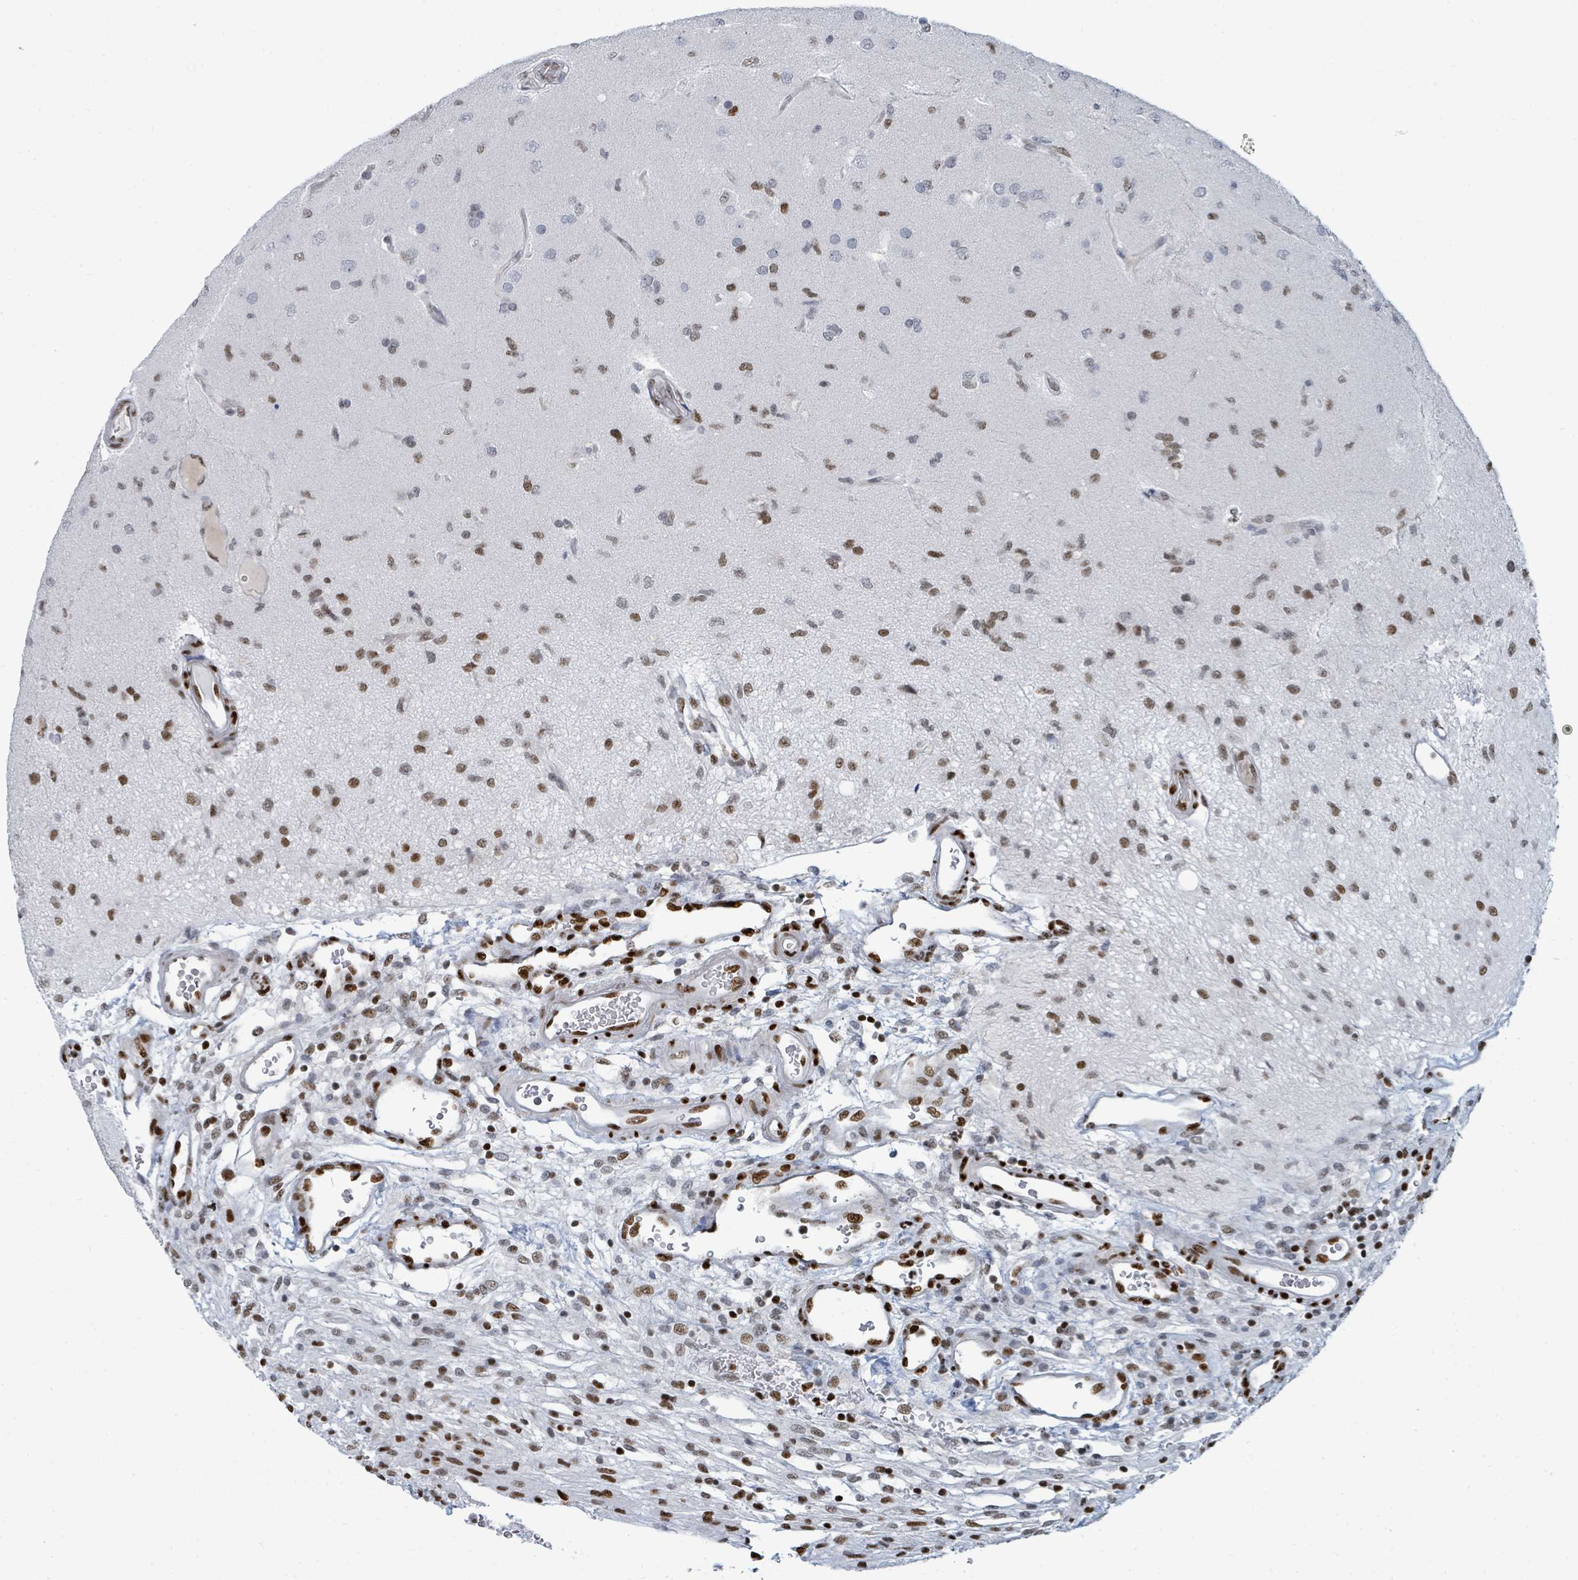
{"staining": {"intensity": "moderate", "quantity": "25%-75%", "location": "nuclear"}, "tissue": "glioma", "cell_type": "Tumor cells", "image_type": "cancer", "snomed": [{"axis": "morphology", "description": "Glioma, malignant, High grade"}, {"axis": "topography", "description": "Brain"}], "caption": "A brown stain shows moderate nuclear positivity of a protein in human malignant high-grade glioma tumor cells.", "gene": "SUMO4", "patient": {"sex": "male", "age": 77}}